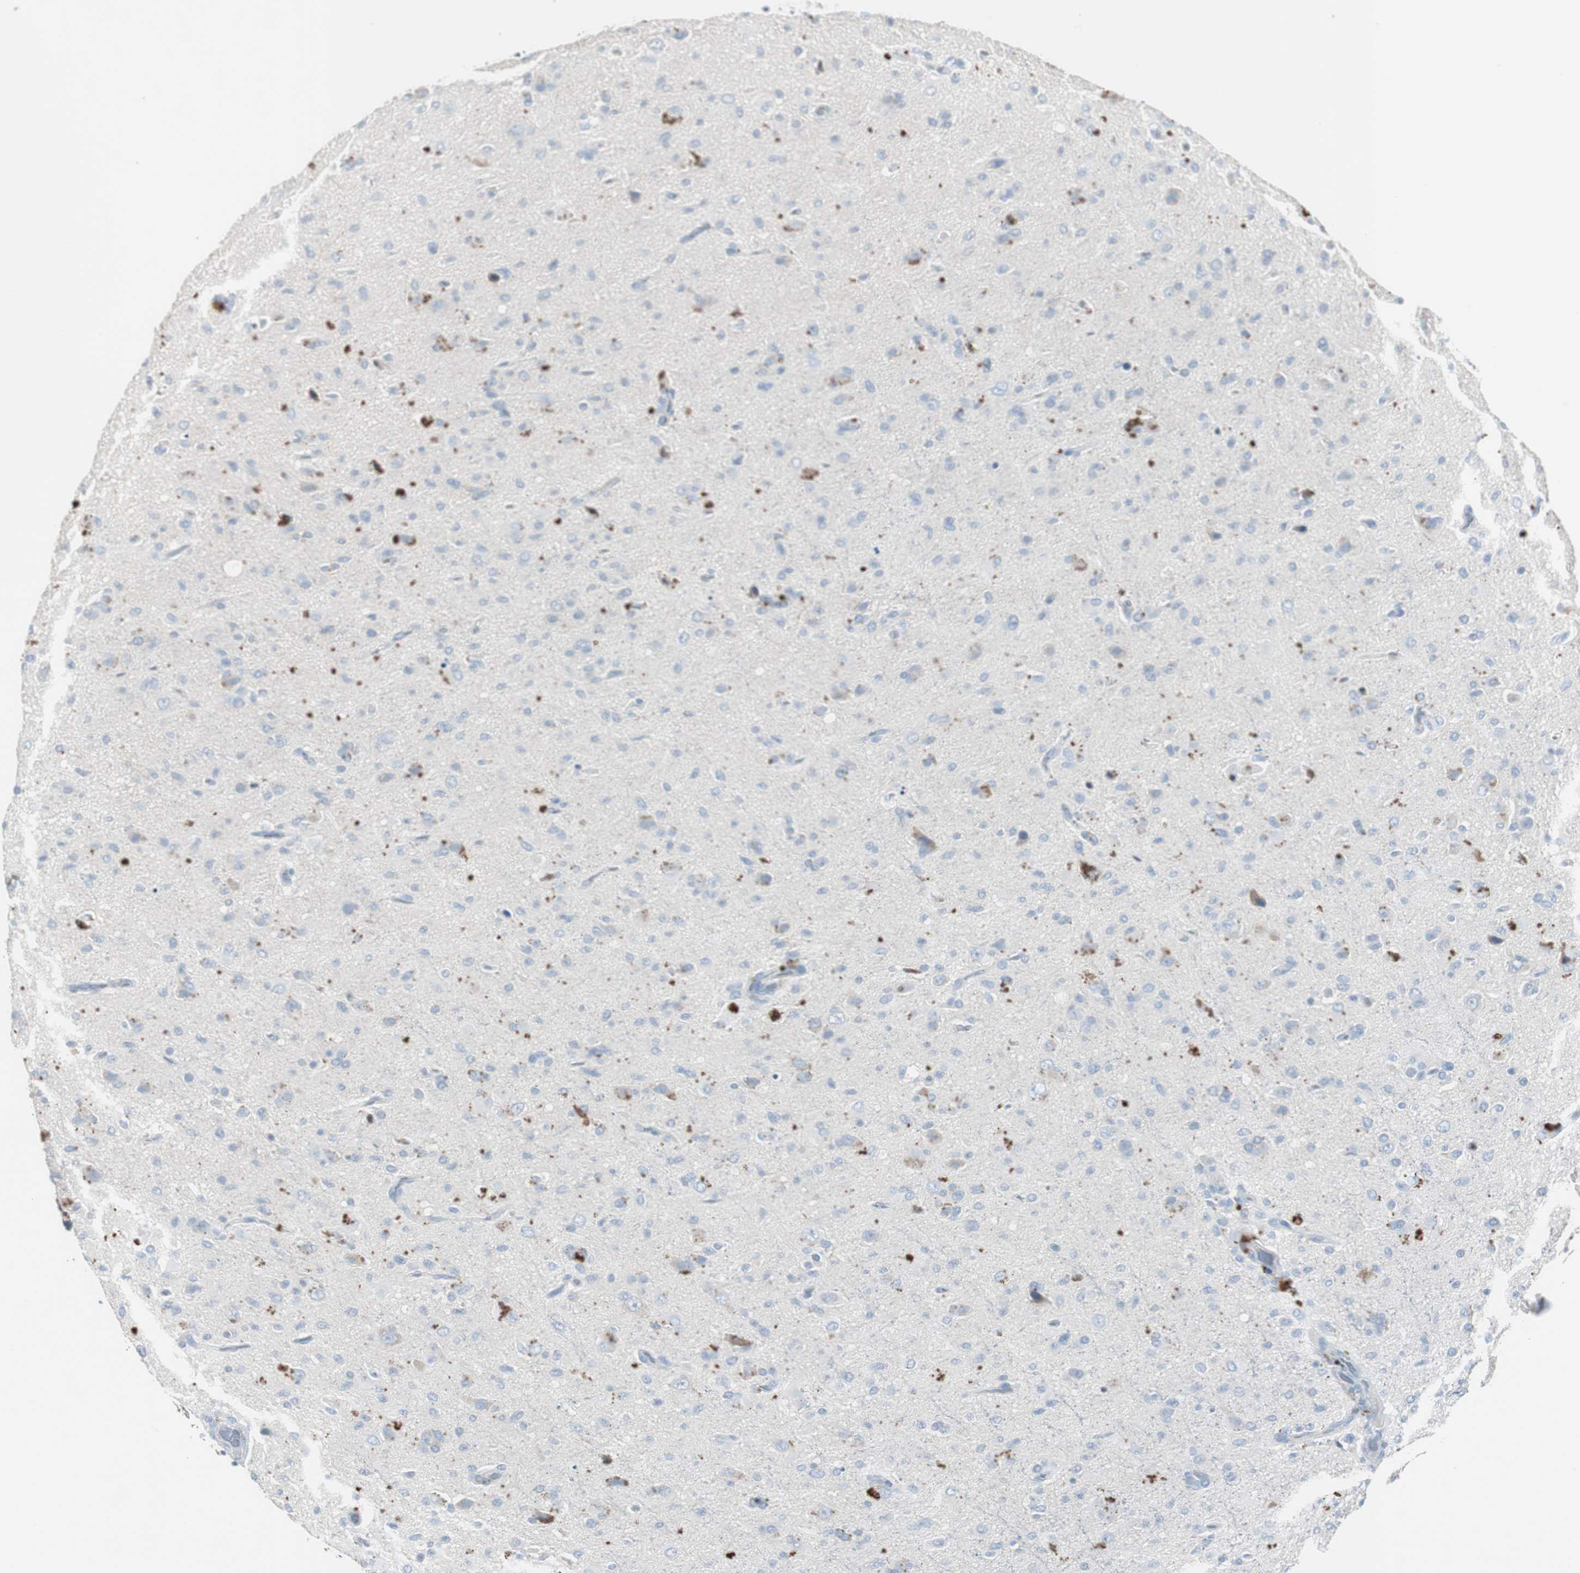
{"staining": {"intensity": "strong", "quantity": "<25%", "location": "cytoplasmic/membranous"}, "tissue": "glioma", "cell_type": "Tumor cells", "image_type": "cancer", "snomed": [{"axis": "morphology", "description": "Glioma, malignant, High grade"}, {"axis": "topography", "description": "Brain"}], "caption": "This is a micrograph of immunohistochemistry (IHC) staining of high-grade glioma (malignant), which shows strong positivity in the cytoplasmic/membranous of tumor cells.", "gene": "SERPINF1", "patient": {"sex": "male", "age": 71}}